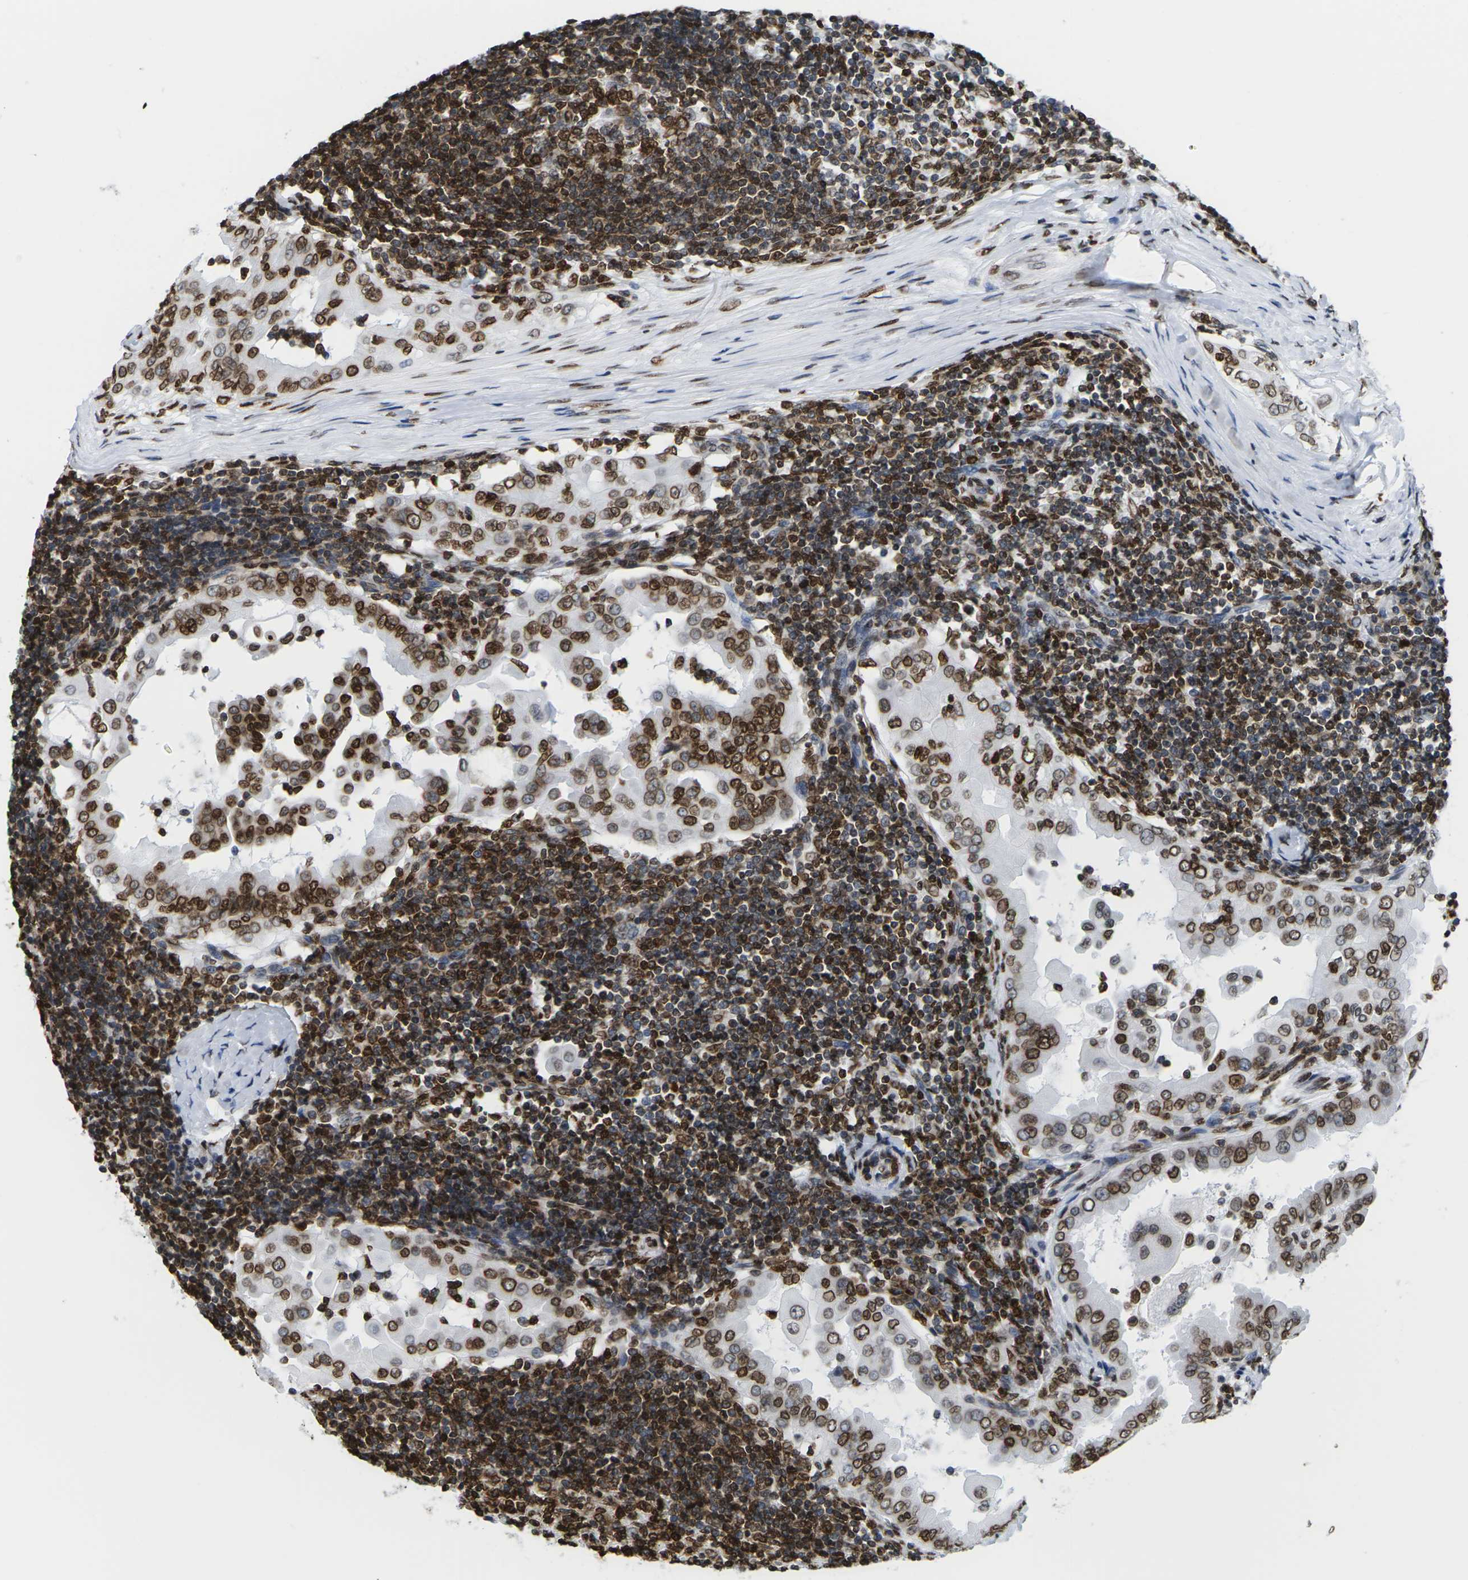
{"staining": {"intensity": "strong", "quantity": ">75%", "location": "cytoplasmic/membranous,nuclear"}, "tissue": "thyroid cancer", "cell_type": "Tumor cells", "image_type": "cancer", "snomed": [{"axis": "morphology", "description": "Papillary adenocarcinoma, NOS"}, {"axis": "topography", "description": "Thyroid gland"}], "caption": "Immunohistochemistry (IHC) photomicrograph of human papillary adenocarcinoma (thyroid) stained for a protein (brown), which exhibits high levels of strong cytoplasmic/membranous and nuclear staining in approximately >75% of tumor cells.", "gene": "H2AC21", "patient": {"sex": "male", "age": 33}}